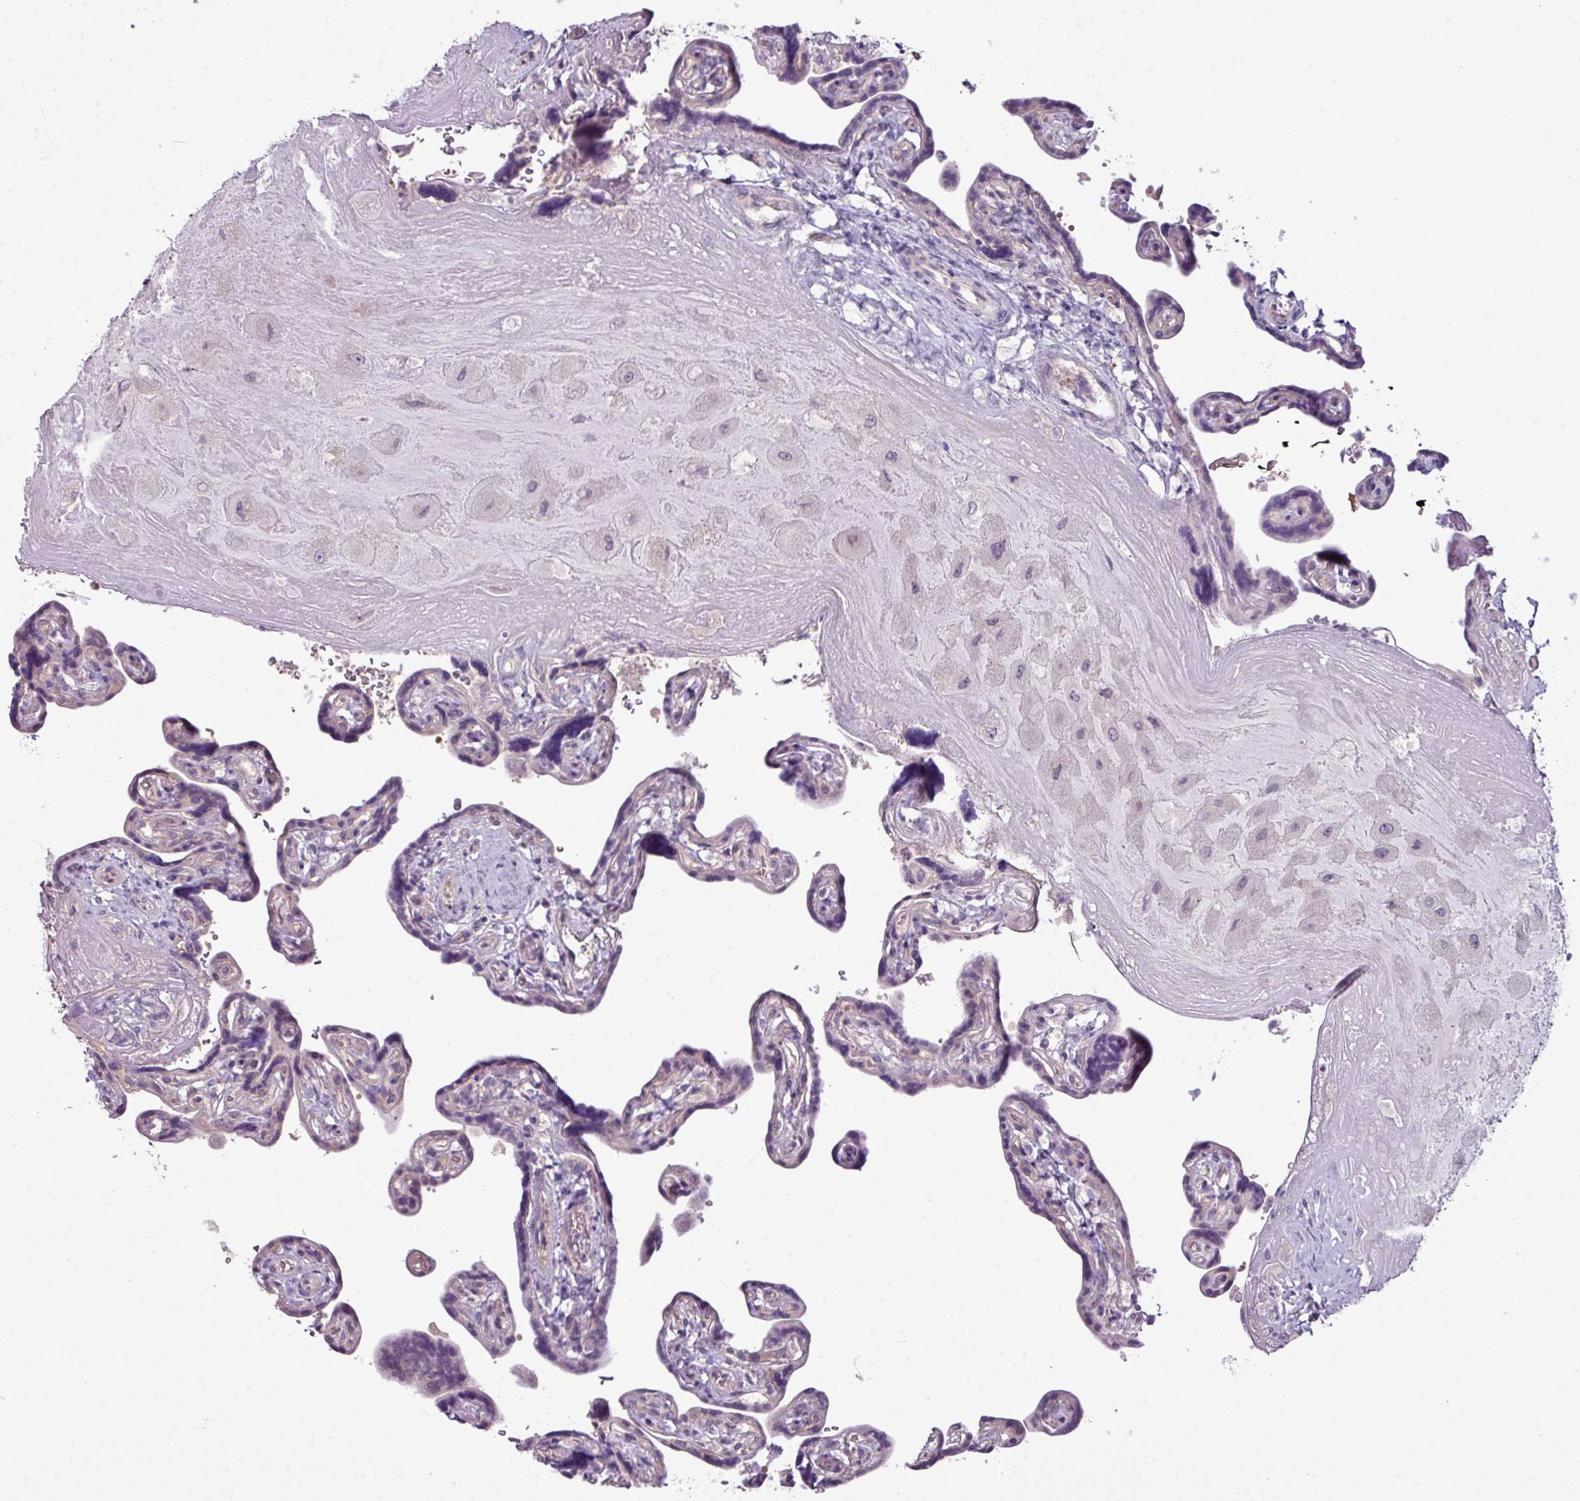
{"staining": {"intensity": "negative", "quantity": "none", "location": "none"}, "tissue": "placenta", "cell_type": "Decidual cells", "image_type": "normal", "snomed": [{"axis": "morphology", "description": "Normal tissue, NOS"}, {"axis": "topography", "description": "Placenta"}], "caption": "DAB (3,3'-diaminobenzidine) immunohistochemical staining of benign placenta demonstrates no significant positivity in decidual cells. (IHC, brightfield microscopy, high magnification).", "gene": "AGAP4", "patient": {"sex": "female", "age": 32}}